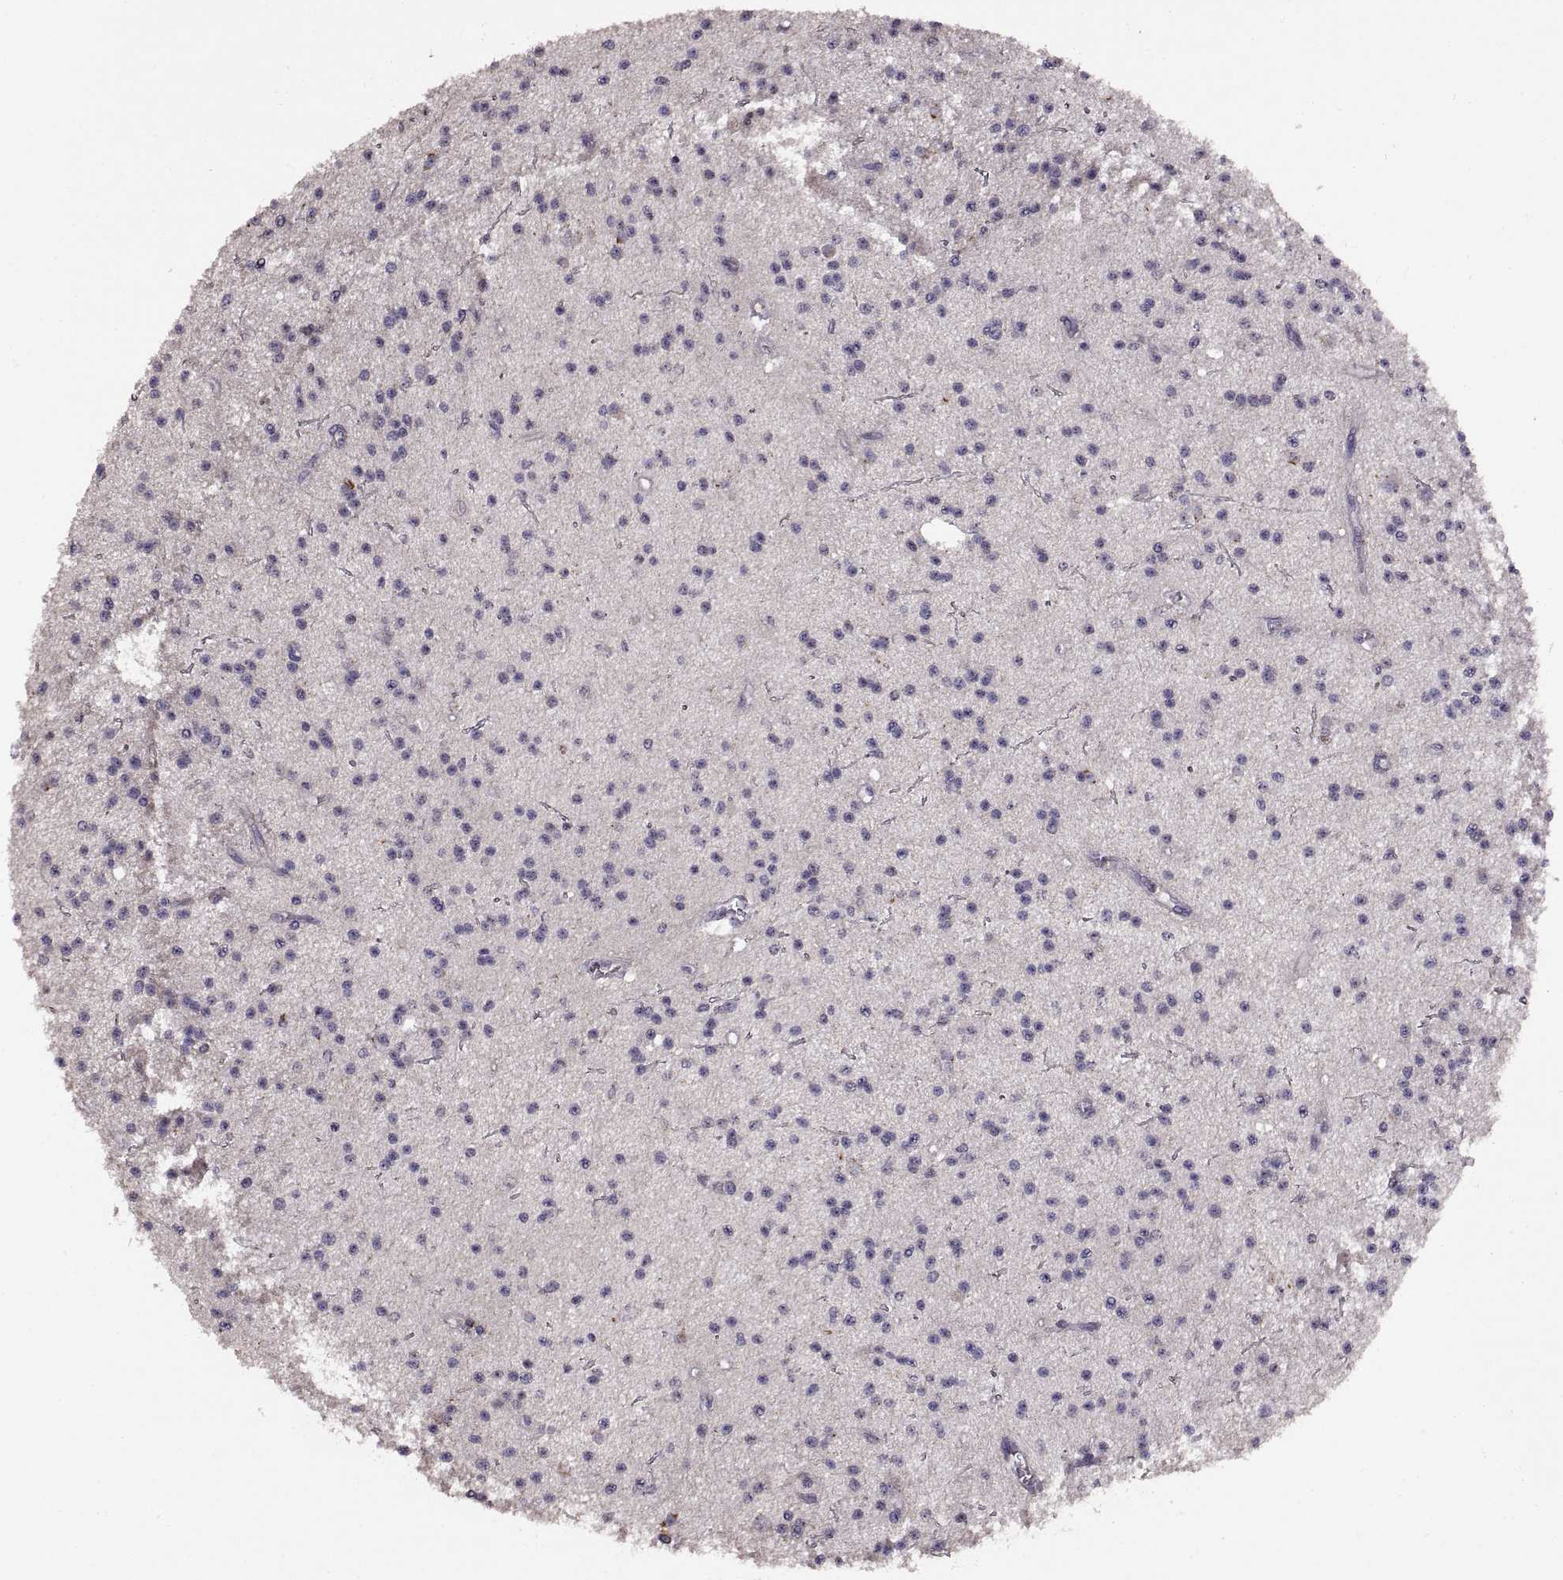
{"staining": {"intensity": "negative", "quantity": "none", "location": "none"}, "tissue": "glioma", "cell_type": "Tumor cells", "image_type": "cancer", "snomed": [{"axis": "morphology", "description": "Glioma, malignant, Low grade"}, {"axis": "topography", "description": "Brain"}], "caption": "Photomicrograph shows no significant protein expression in tumor cells of glioma.", "gene": "NMNAT2", "patient": {"sex": "male", "age": 27}}